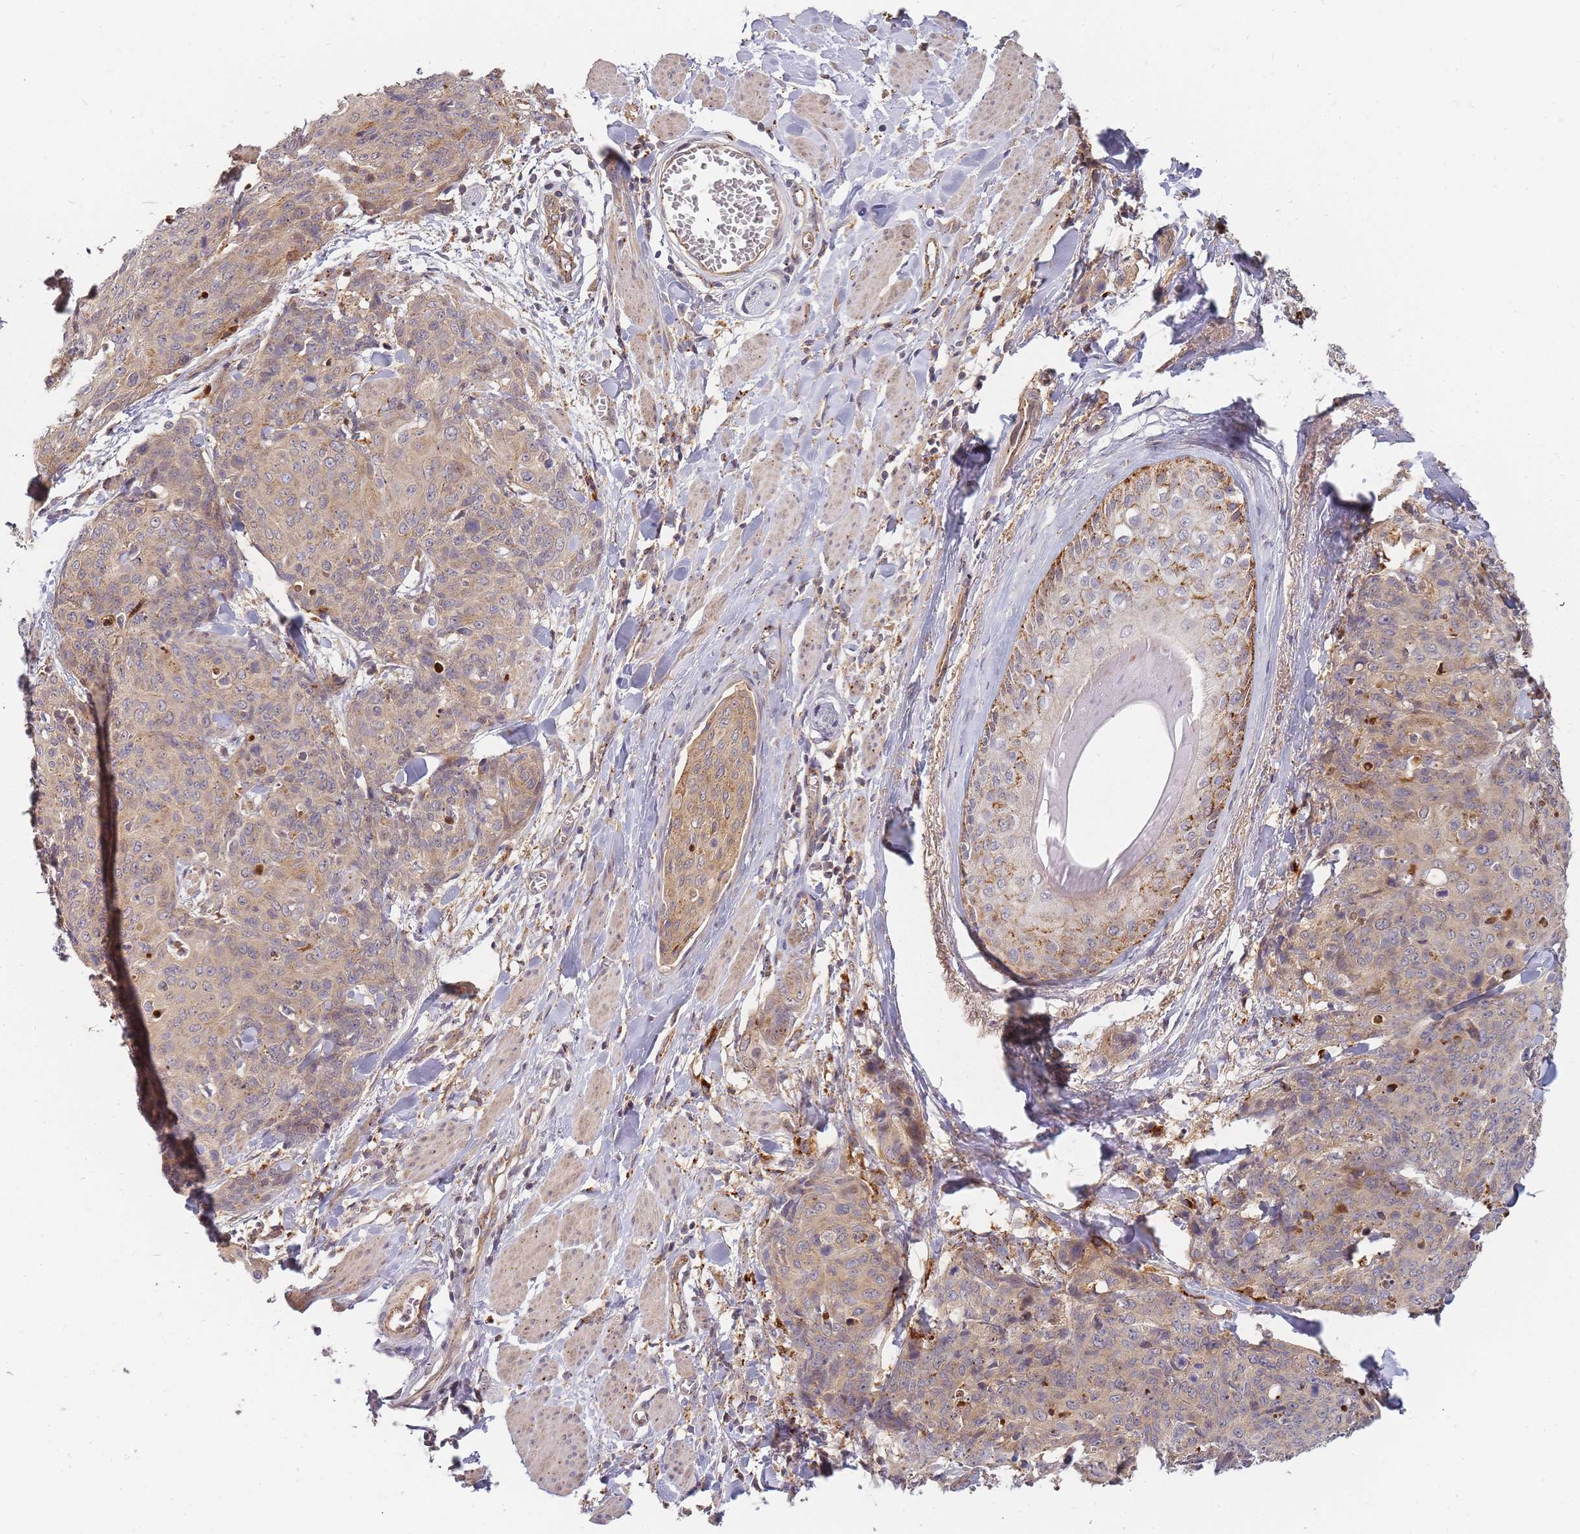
{"staining": {"intensity": "moderate", "quantity": ">75%", "location": "cytoplasmic/membranous"}, "tissue": "skin cancer", "cell_type": "Tumor cells", "image_type": "cancer", "snomed": [{"axis": "morphology", "description": "Squamous cell carcinoma, NOS"}, {"axis": "topography", "description": "Skin"}, {"axis": "topography", "description": "Vulva"}], "caption": "The micrograph shows staining of skin squamous cell carcinoma, revealing moderate cytoplasmic/membranous protein staining (brown color) within tumor cells. Nuclei are stained in blue.", "gene": "ATG5", "patient": {"sex": "female", "age": 85}}